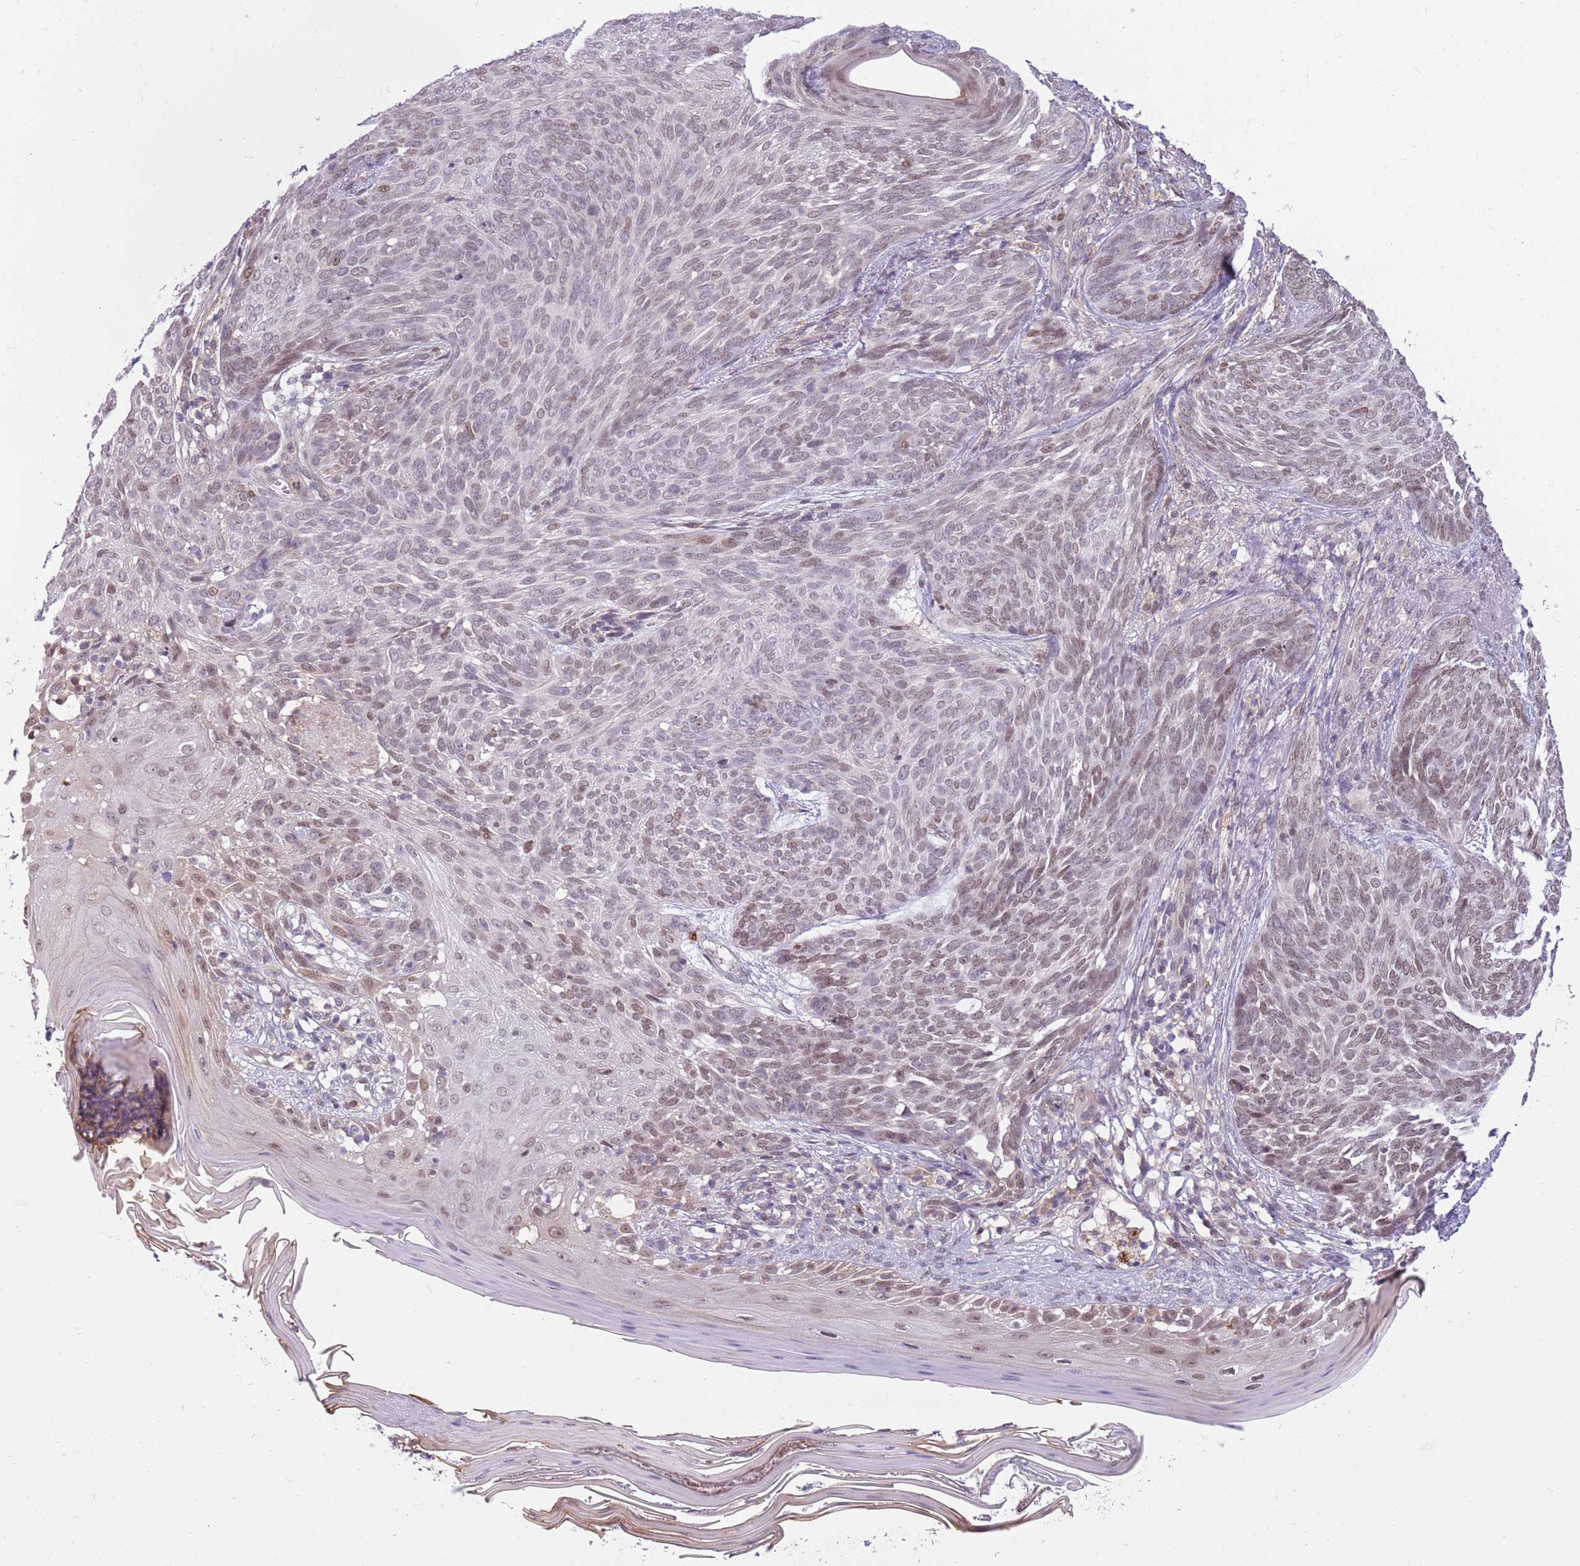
{"staining": {"intensity": "moderate", "quantity": "25%-75%", "location": "nuclear"}, "tissue": "skin cancer", "cell_type": "Tumor cells", "image_type": "cancer", "snomed": [{"axis": "morphology", "description": "Basal cell carcinoma"}, {"axis": "topography", "description": "Skin"}], "caption": "There is medium levels of moderate nuclear expression in tumor cells of skin basal cell carcinoma, as demonstrated by immunohistochemical staining (brown color).", "gene": "DHX32", "patient": {"sex": "female", "age": 86}}